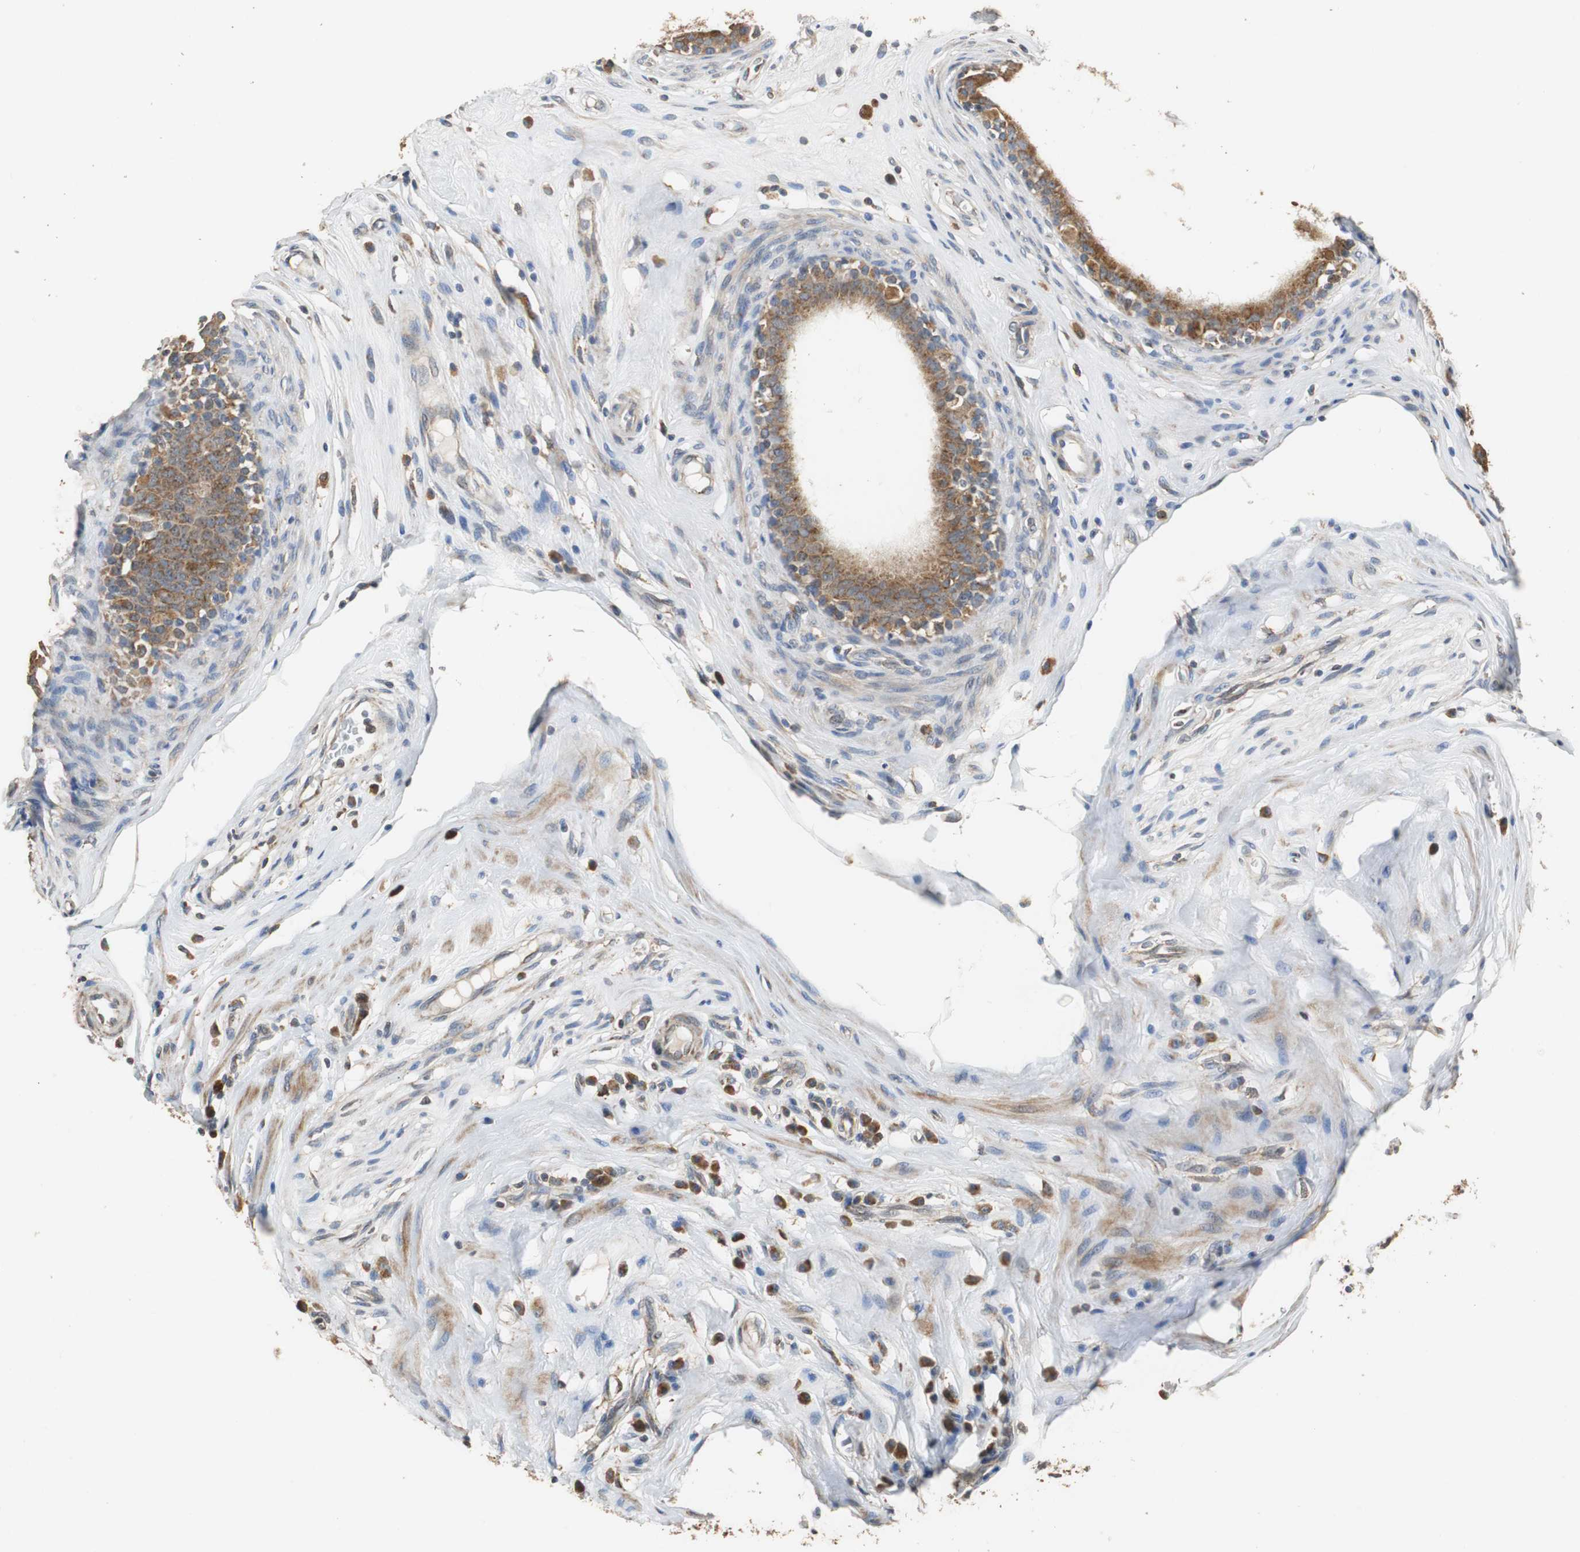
{"staining": {"intensity": "strong", "quantity": ">75%", "location": "cytoplasmic/membranous"}, "tissue": "epididymis", "cell_type": "Glandular cells", "image_type": "normal", "snomed": [{"axis": "morphology", "description": "Normal tissue, NOS"}, {"axis": "morphology", "description": "Inflammation, NOS"}, {"axis": "topography", "description": "Epididymis"}], "caption": "Protein expression by immunohistochemistry (IHC) demonstrates strong cytoplasmic/membranous staining in approximately >75% of glandular cells in normal epididymis.", "gene": "HMGCL", "patient": {"sex": "male", "age": 84}}